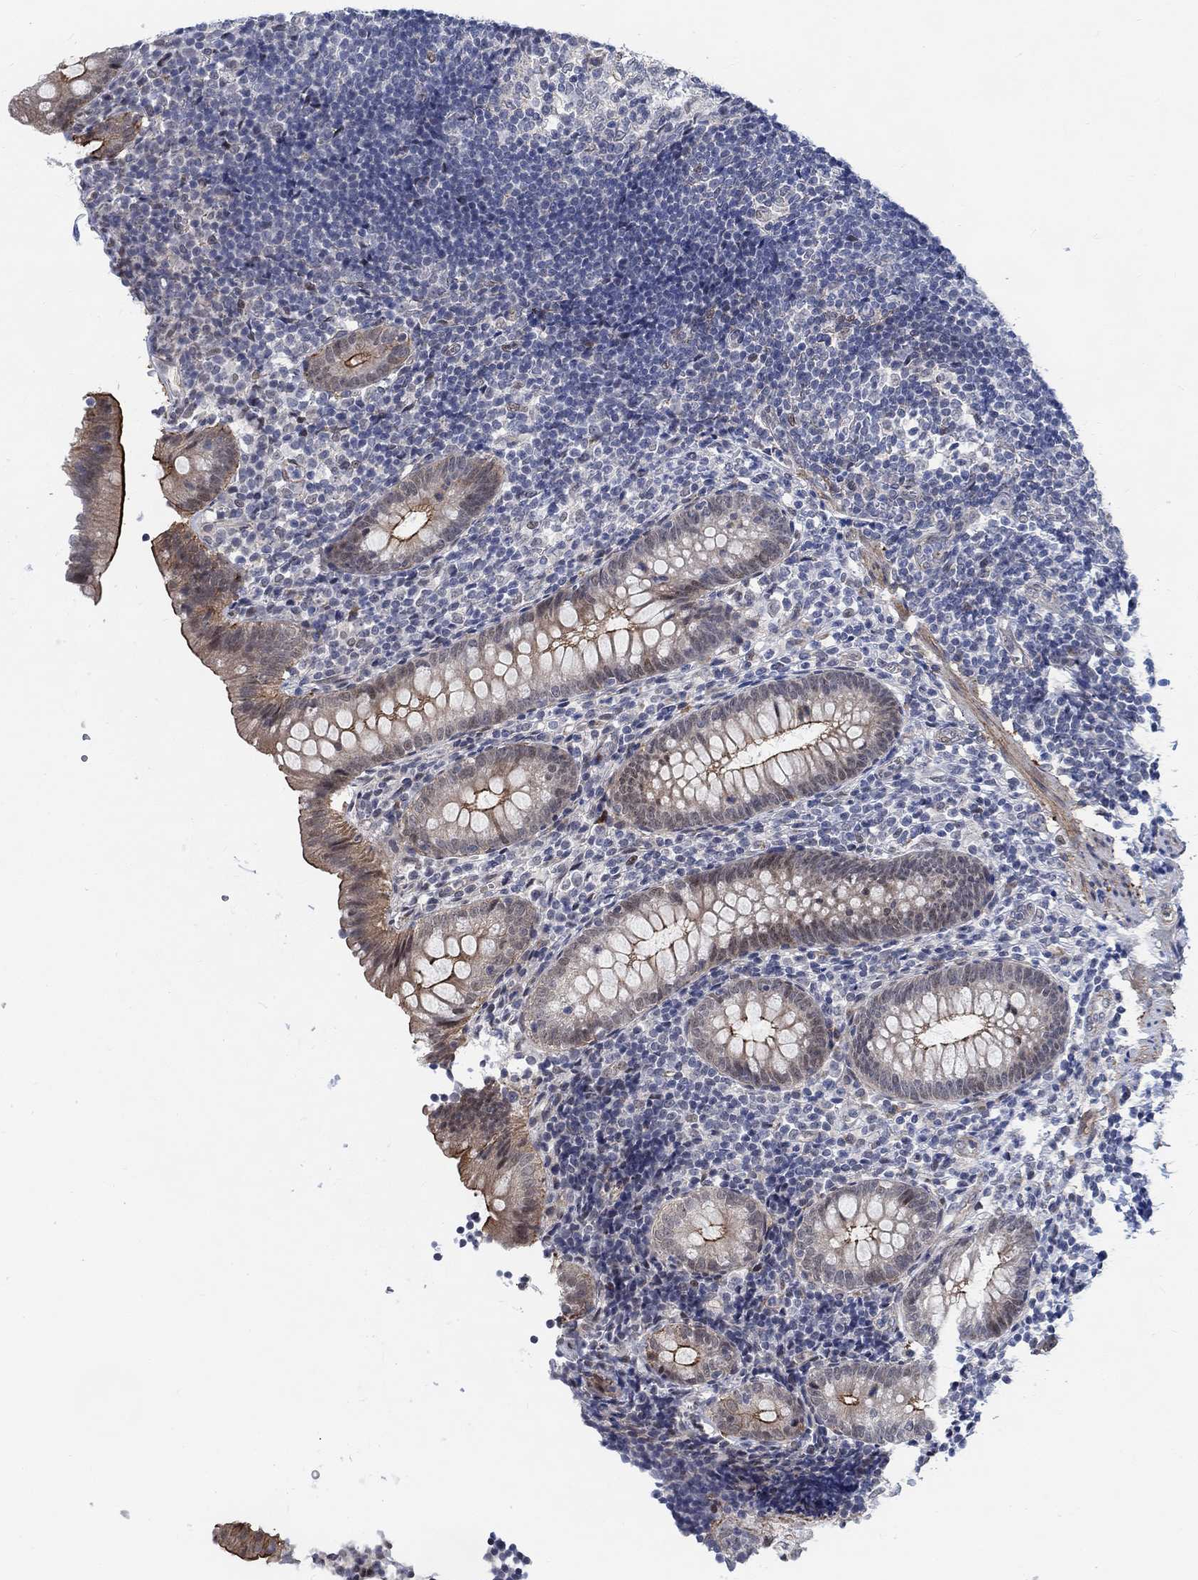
{"staining": {"intensity": "strong", "quantity": "<25%", "location": "cytoplasmic/membranous"}, "tissue": "appendix", "cell_type": "Glandular cells", "image_type": "normal", "snomed": [{"axis": "morphology", "description": "Normal tissue, NOS"}, {"axis": "topography", "description": "Appendix"}], "caption": "Immunohistochemistry of normal human appendix shows medium levels of strong cytoplasmic/membranous positivity in about <25% of glandular cells.", "gene": "KCNH8", "patient": {"sex": "female", "age": 40}}